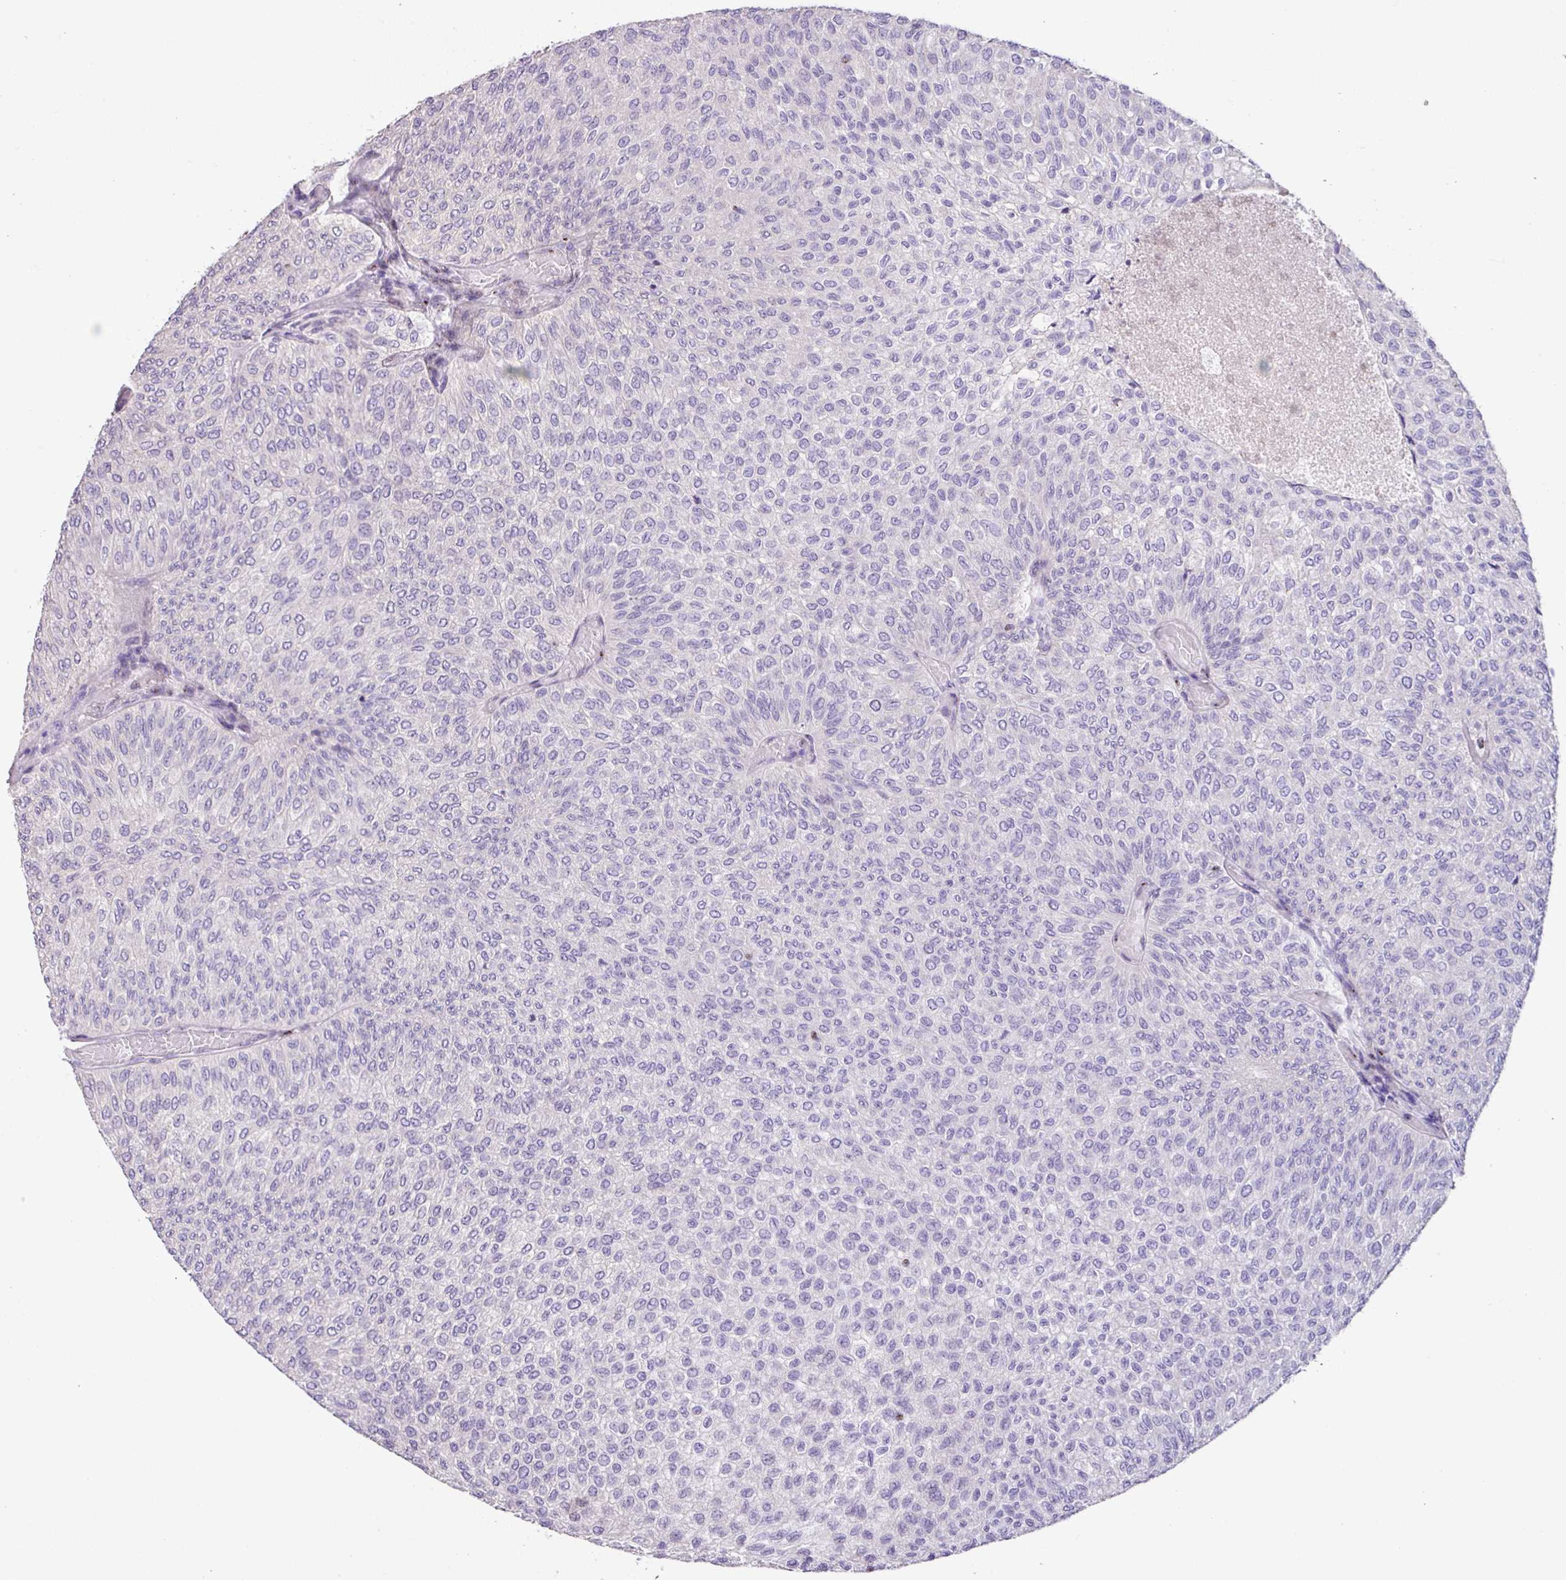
{"staining": {"intensity": "negative", "quantity": "none", "location": "none"}, "tissue": "urothelial cancer", "cell_type": "Tumor cells", "image_type": "cancer", "snomed": [{"axis": "morphology", "description": "Urothelial carcinoma, Low grade"}, {"axis": "topography", "description": "Urinary bladder"}], "caption": "Protein analysis of urothelial cancer displays no significant positivity in tumor cells.", "gene": "ZG16", "patient": {"sex": "male", "age": 78}}